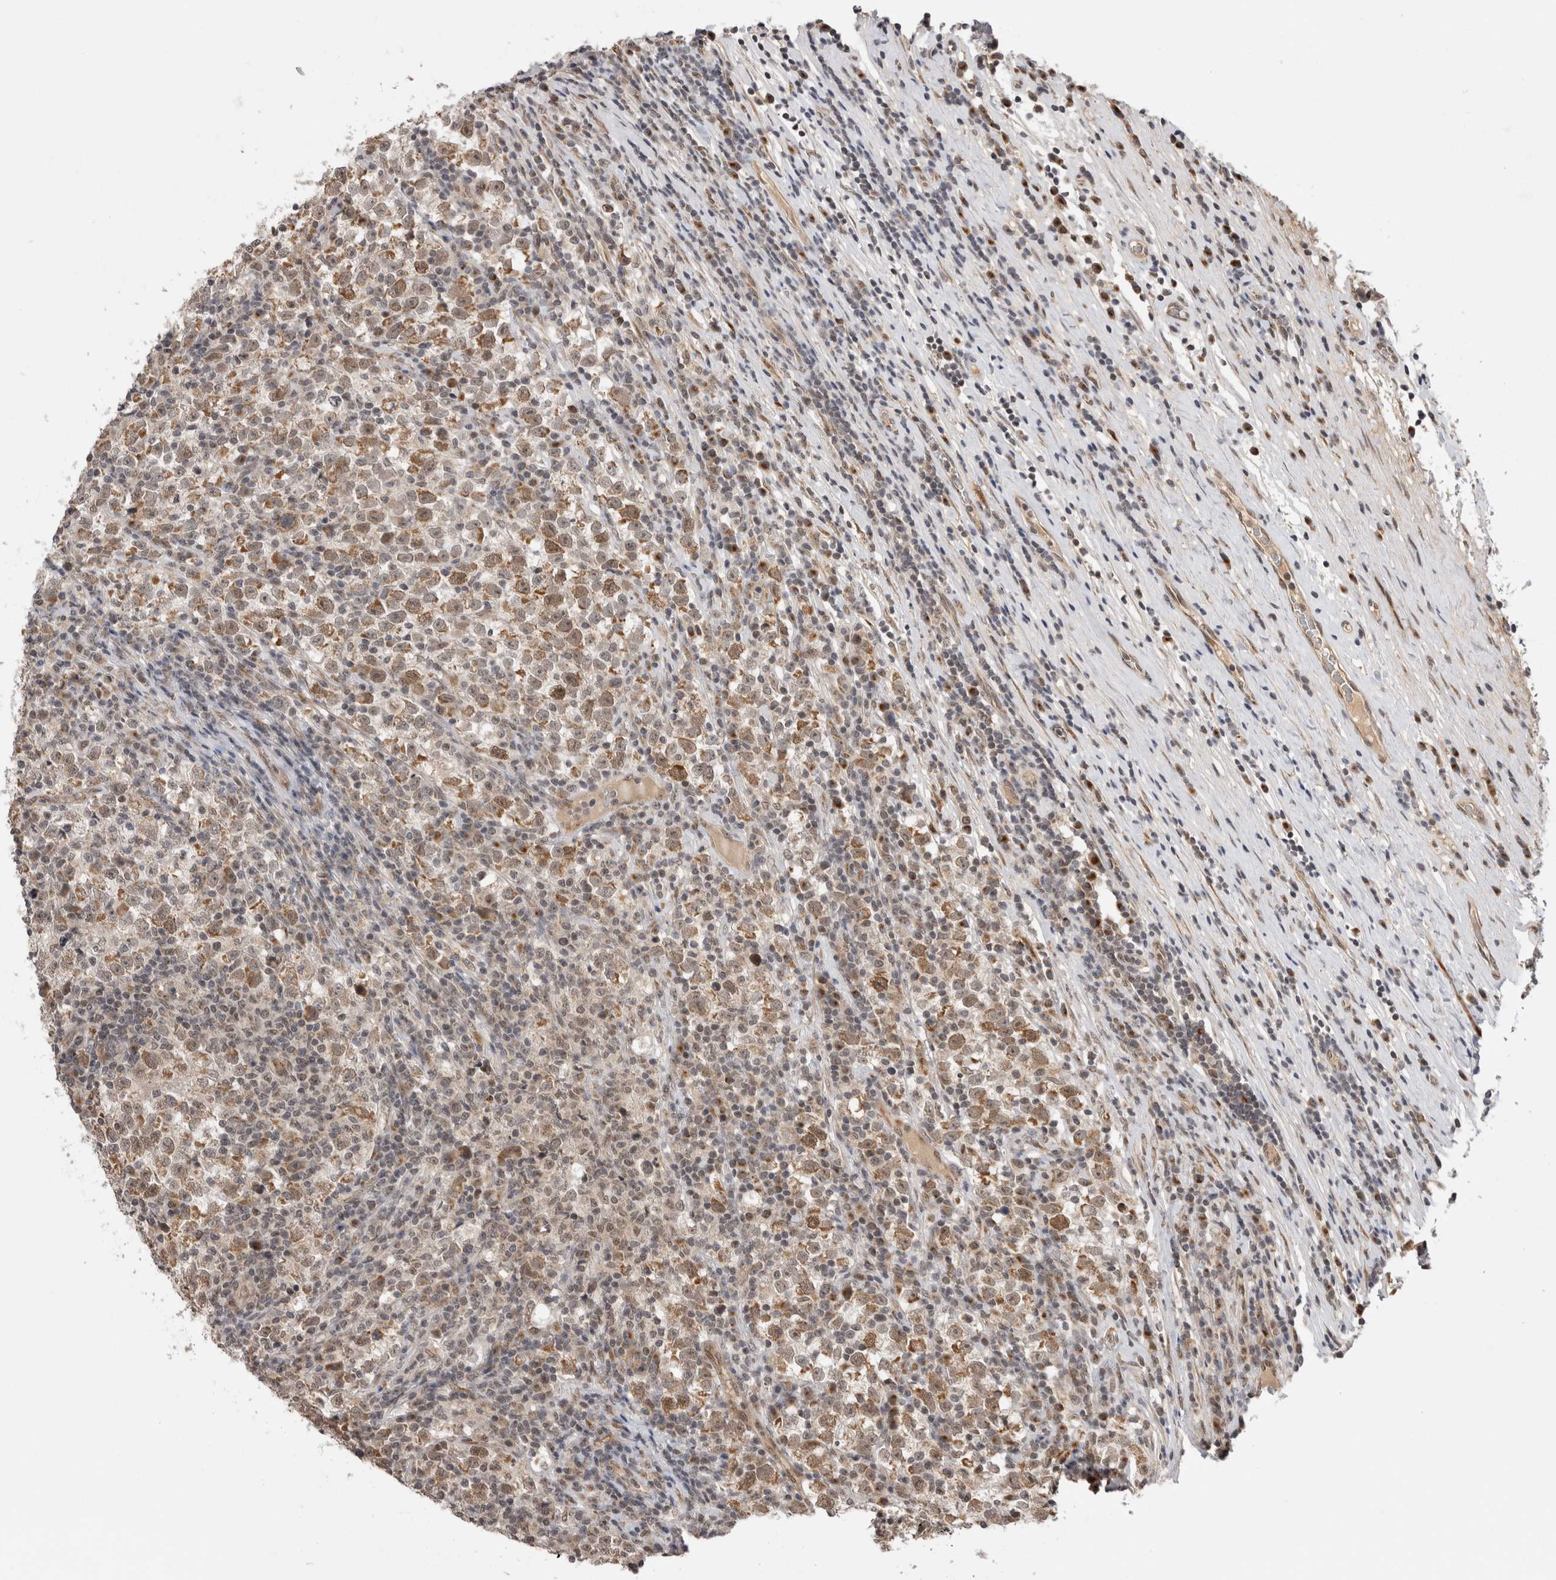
{"staining": {"intensity": "weak", "quantity": ">75%", "location": "cytoplasmic/membranous,nuclear"}, "tissue": "testis cancer", "cell_type": "Tumor cells", "image_type": "cancer", "snomed": [{"axis": "morphology", "description": "Normal tissue, NOS"}, {"axis": "morphology", "description": "Seminoma, NOS"}, {"axis": "topography", "description": "Testis"}], "caption": "Immunohistochemical staining of testis cancer (seminoma) exhibits low levels of weak cytoplasmic/membranous and nuclear expression in approximately >75% of tumor cells. (DAB (3,3'-diaminobenzidine) = brown stain, brightfield microscopy at high magnification).", "gene": "TMEM65", "patient": {"sex": "male", "age": 43}}